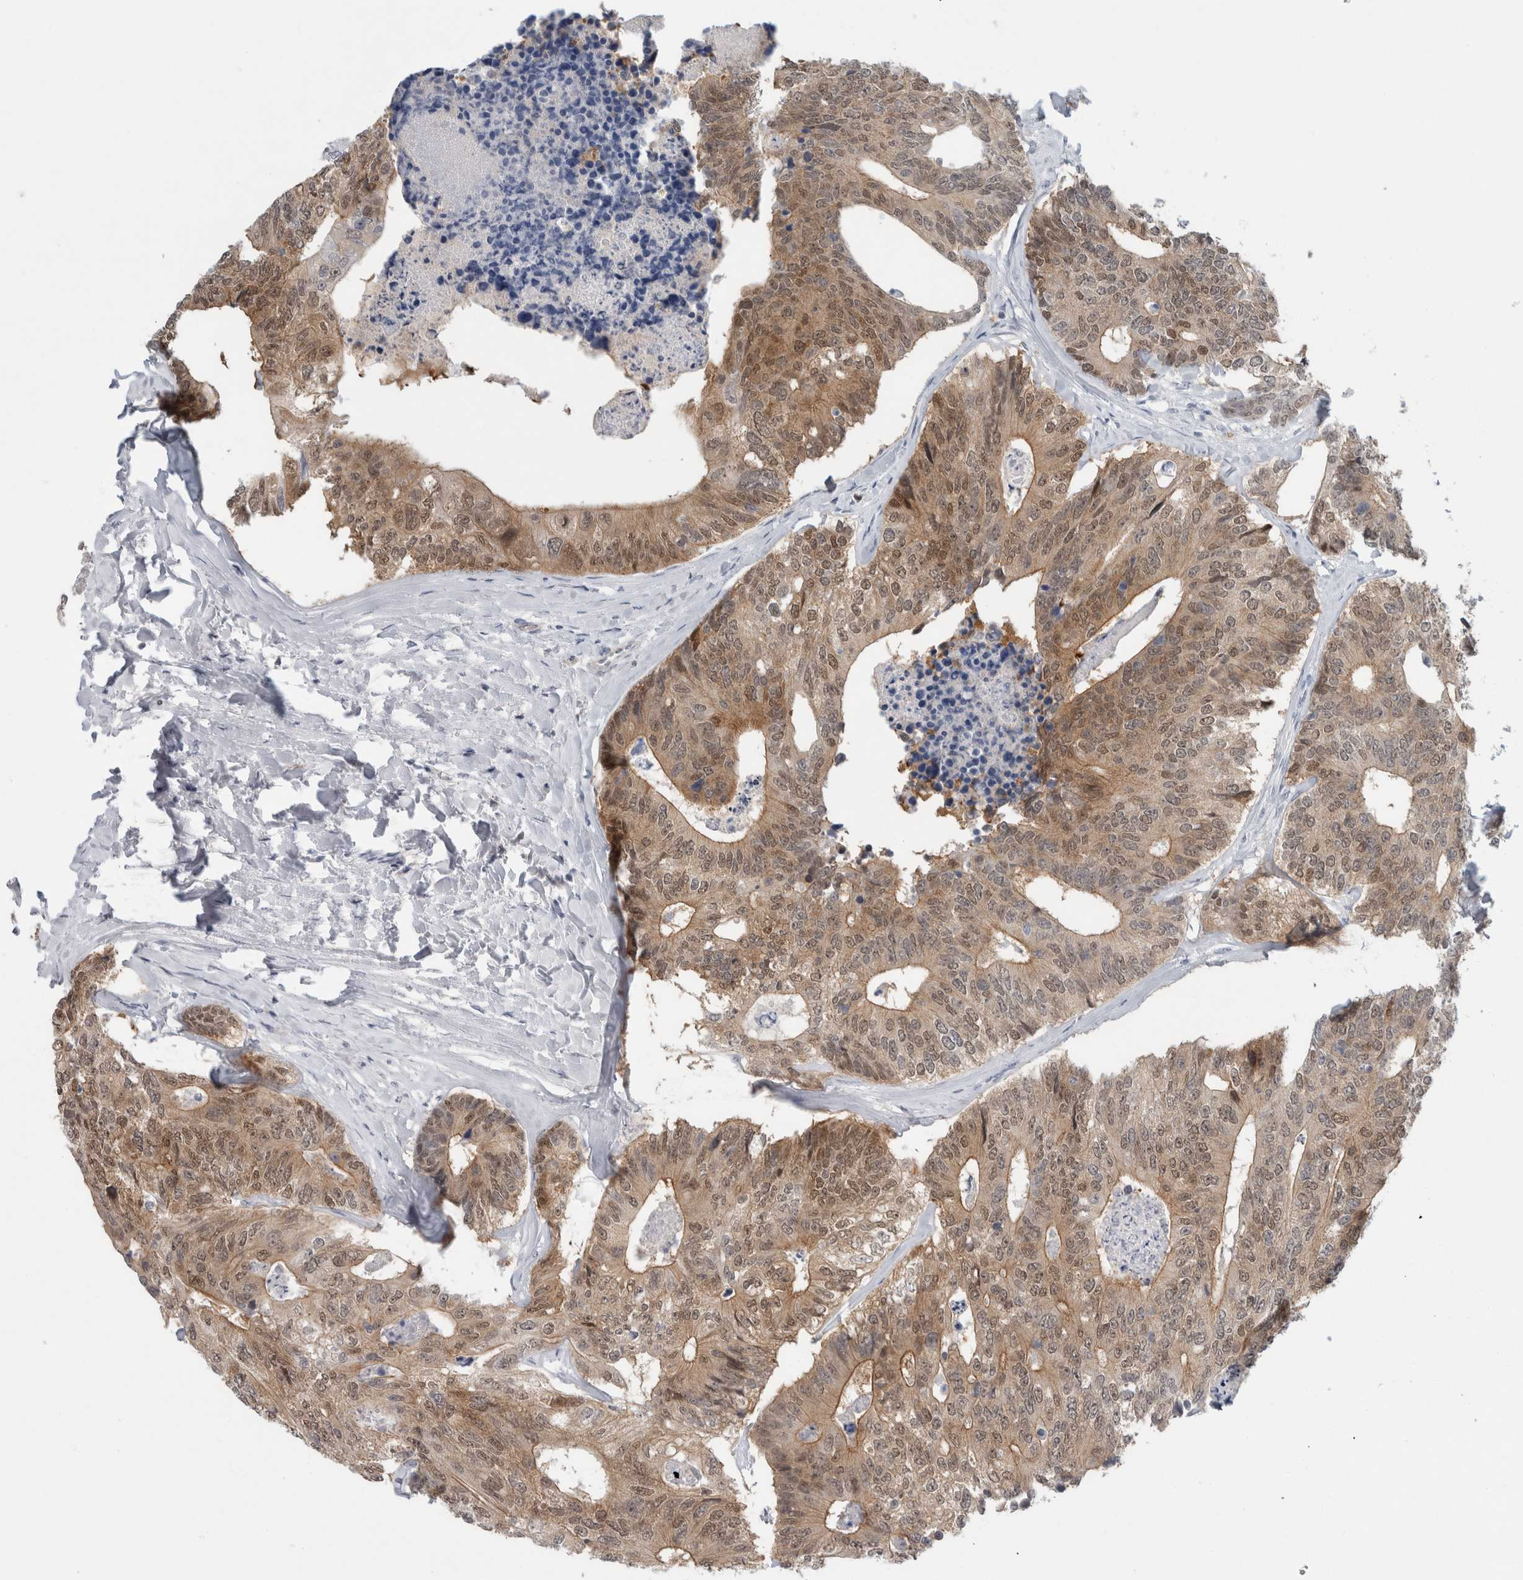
{"staining": {"intensity": "moderate", "quantity": ">75%", "location": "cytoplasmic/membranous,nuclear"}, "tissue": "colorectal cancer", "cell_type": "Tumor cells", "image_type": "cancer", "snomed": [{"axis": "morphology", "description": "Adenocarcinoma, NOS"}, {"axis": "topography", "description": "Colon"}], "caption": "Colorectal cancer stained for a protein (brown) displays moderate cytoplasmic/membranous and nuclear positive staining in about >75% of tumor cells.", "gene": "CASP6", "patient": {"sex": "female", "age": 67}}